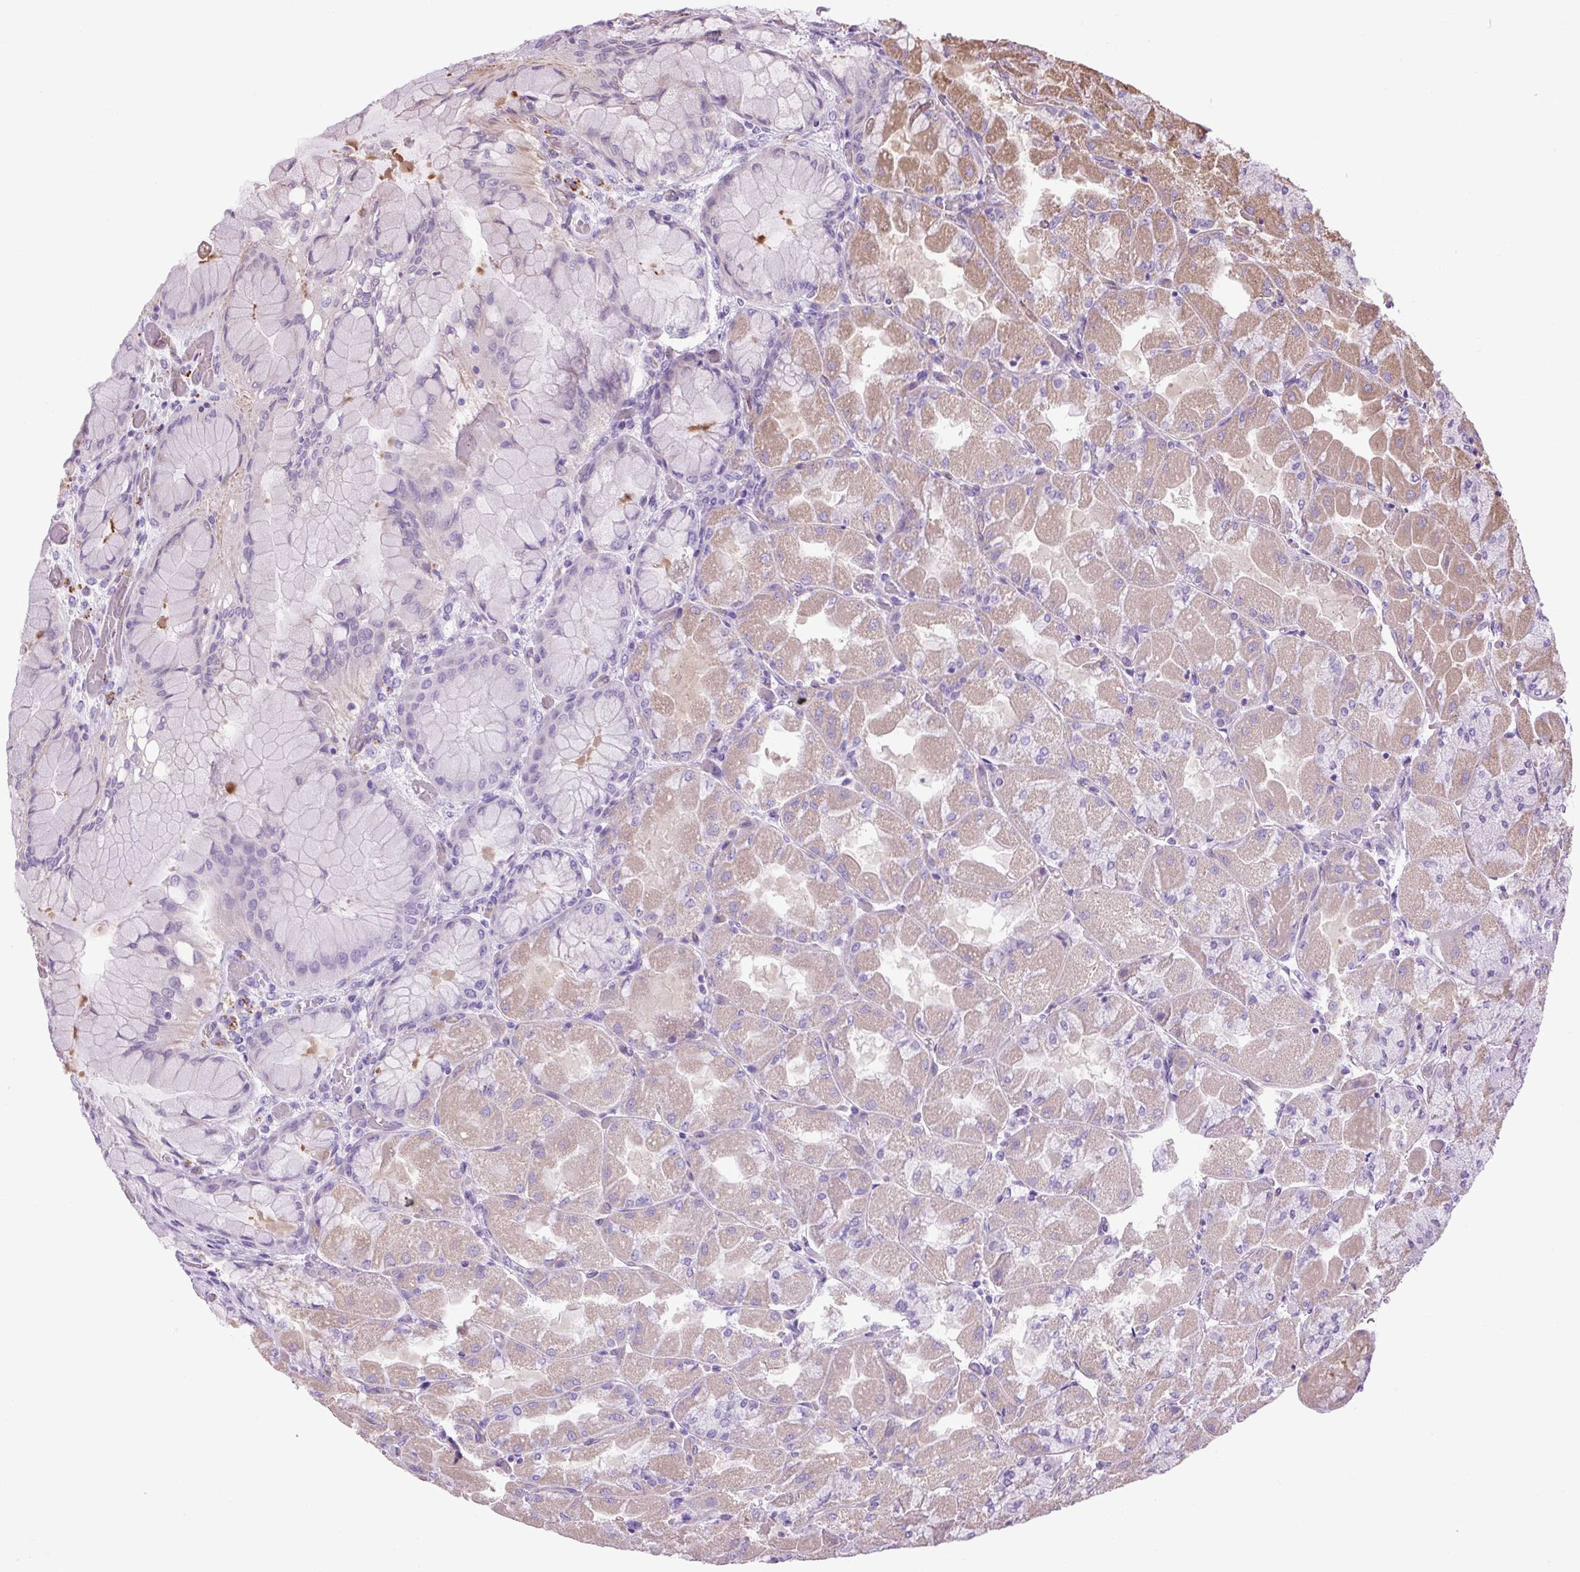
{"staining": {"intensity": "moderate", "quantity": "<25%", "location": "cytoplasmic/membranous"}, "tissue": "stomach", "cell_type": "Glandular cells", "image_type": "normal", "snomed": [{"axis": "morphology", "description": "Normal tissue, NOS"}, {"axis": "topography", "description": "Stomach"}], "caption": "Immunohistochemistry image of unremarkable stomach: stomach stained using immunohistochemistry displays low levels of moderate protein expression localized specifically in the cytoplasmic/membranous of glandular cells, appearing as a cytoplasmic/membranous brown color.", "gene": "RNASE10", "patient": {"sex": "female", "age": 61}}